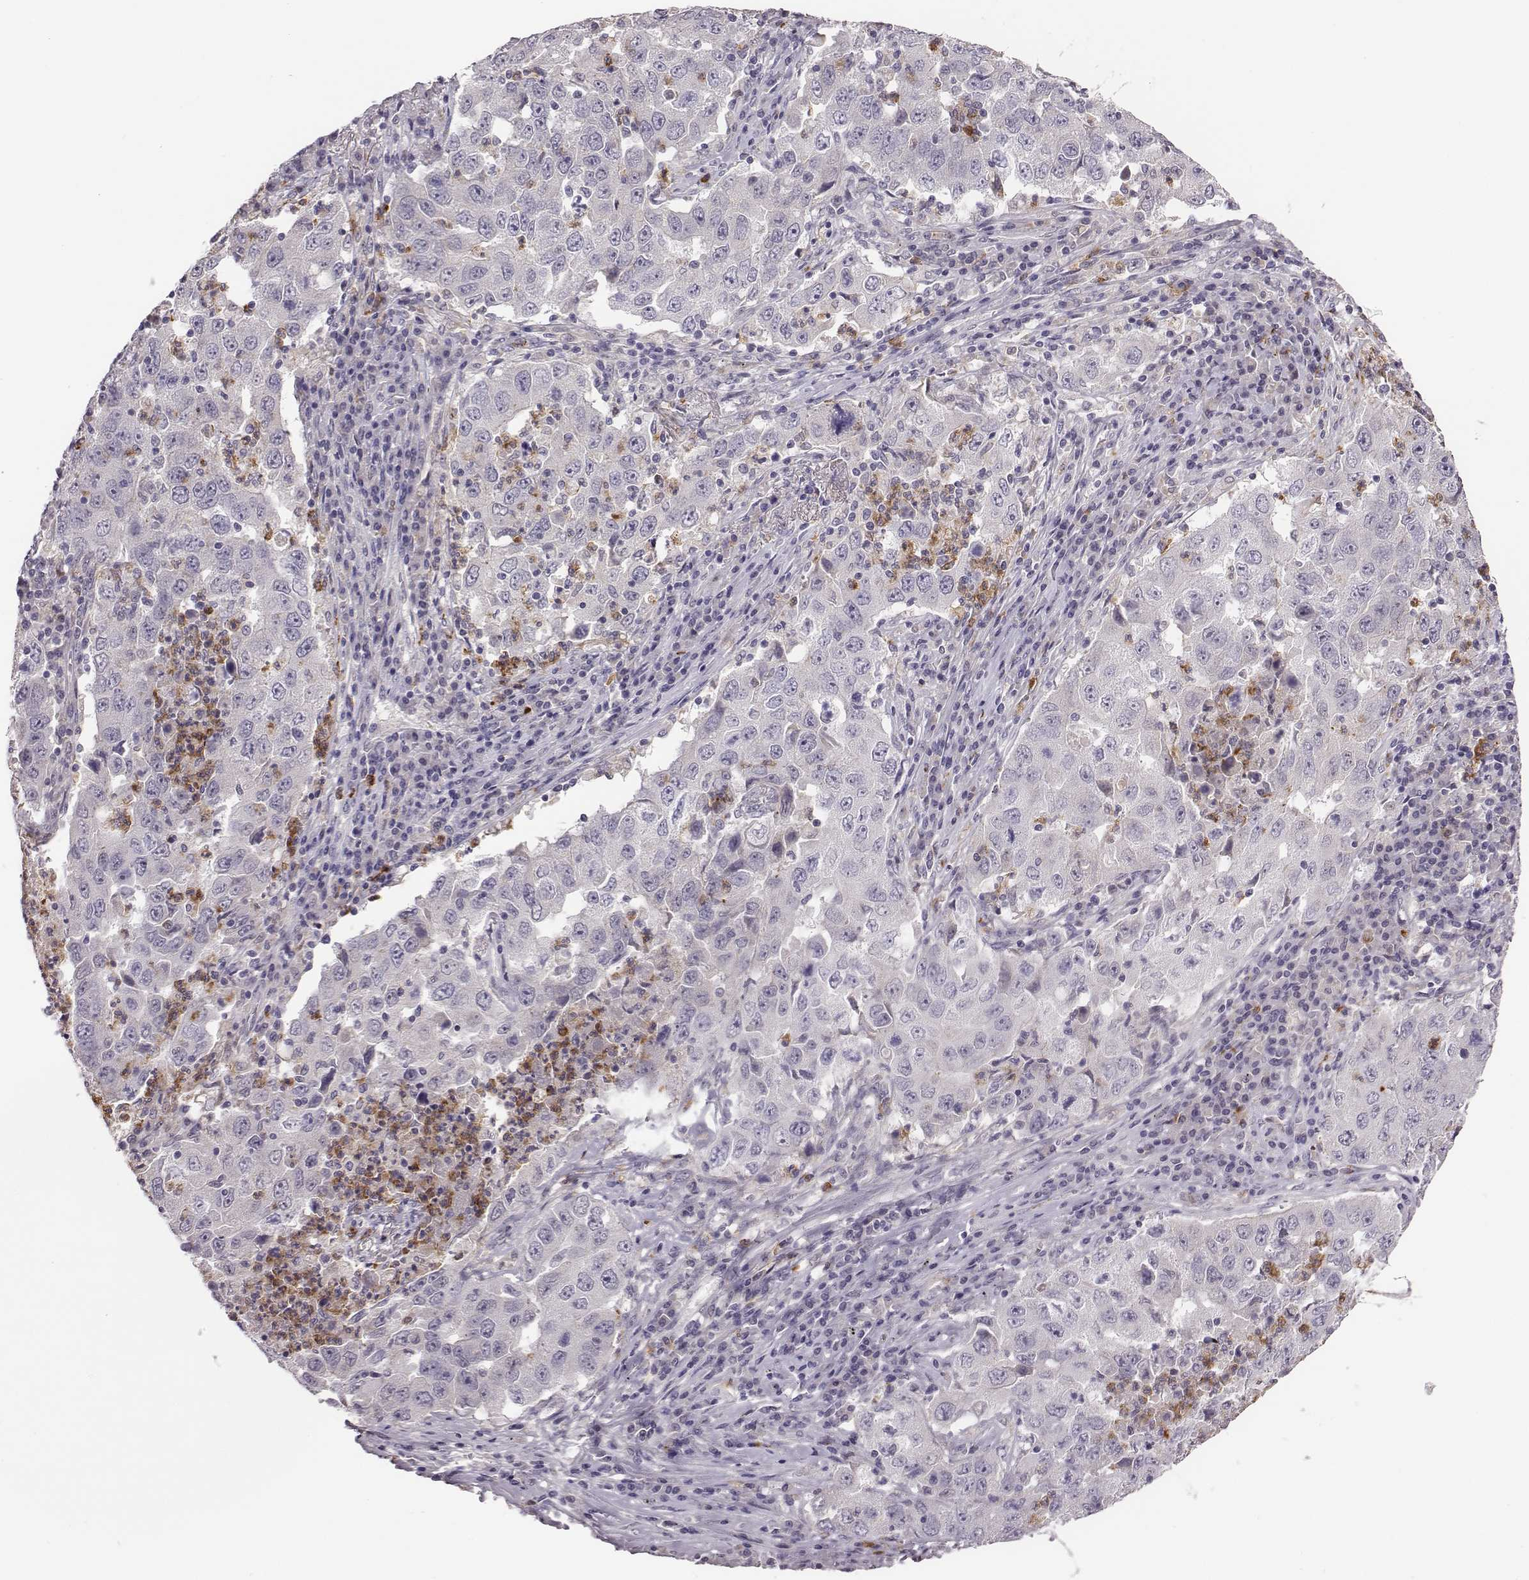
{"staining": {"intensity": "negative", "quantity": "none", "location": "none"}, "tissue": "lung cancer", "cell_type": "Tumor cells", "image_type": "cancer", "snomed": [{"axis": "morphology", "description": "Adenocarcinoma, NOS"}, {"axis": "topography", "description": "Lung"}], "caption": "Lung adenocarcinoma was stained to show a protein in brown. There is no significant expression in tumor cells.", "gene": "KMO", "patient": {"sex": "male", "age": 73}}